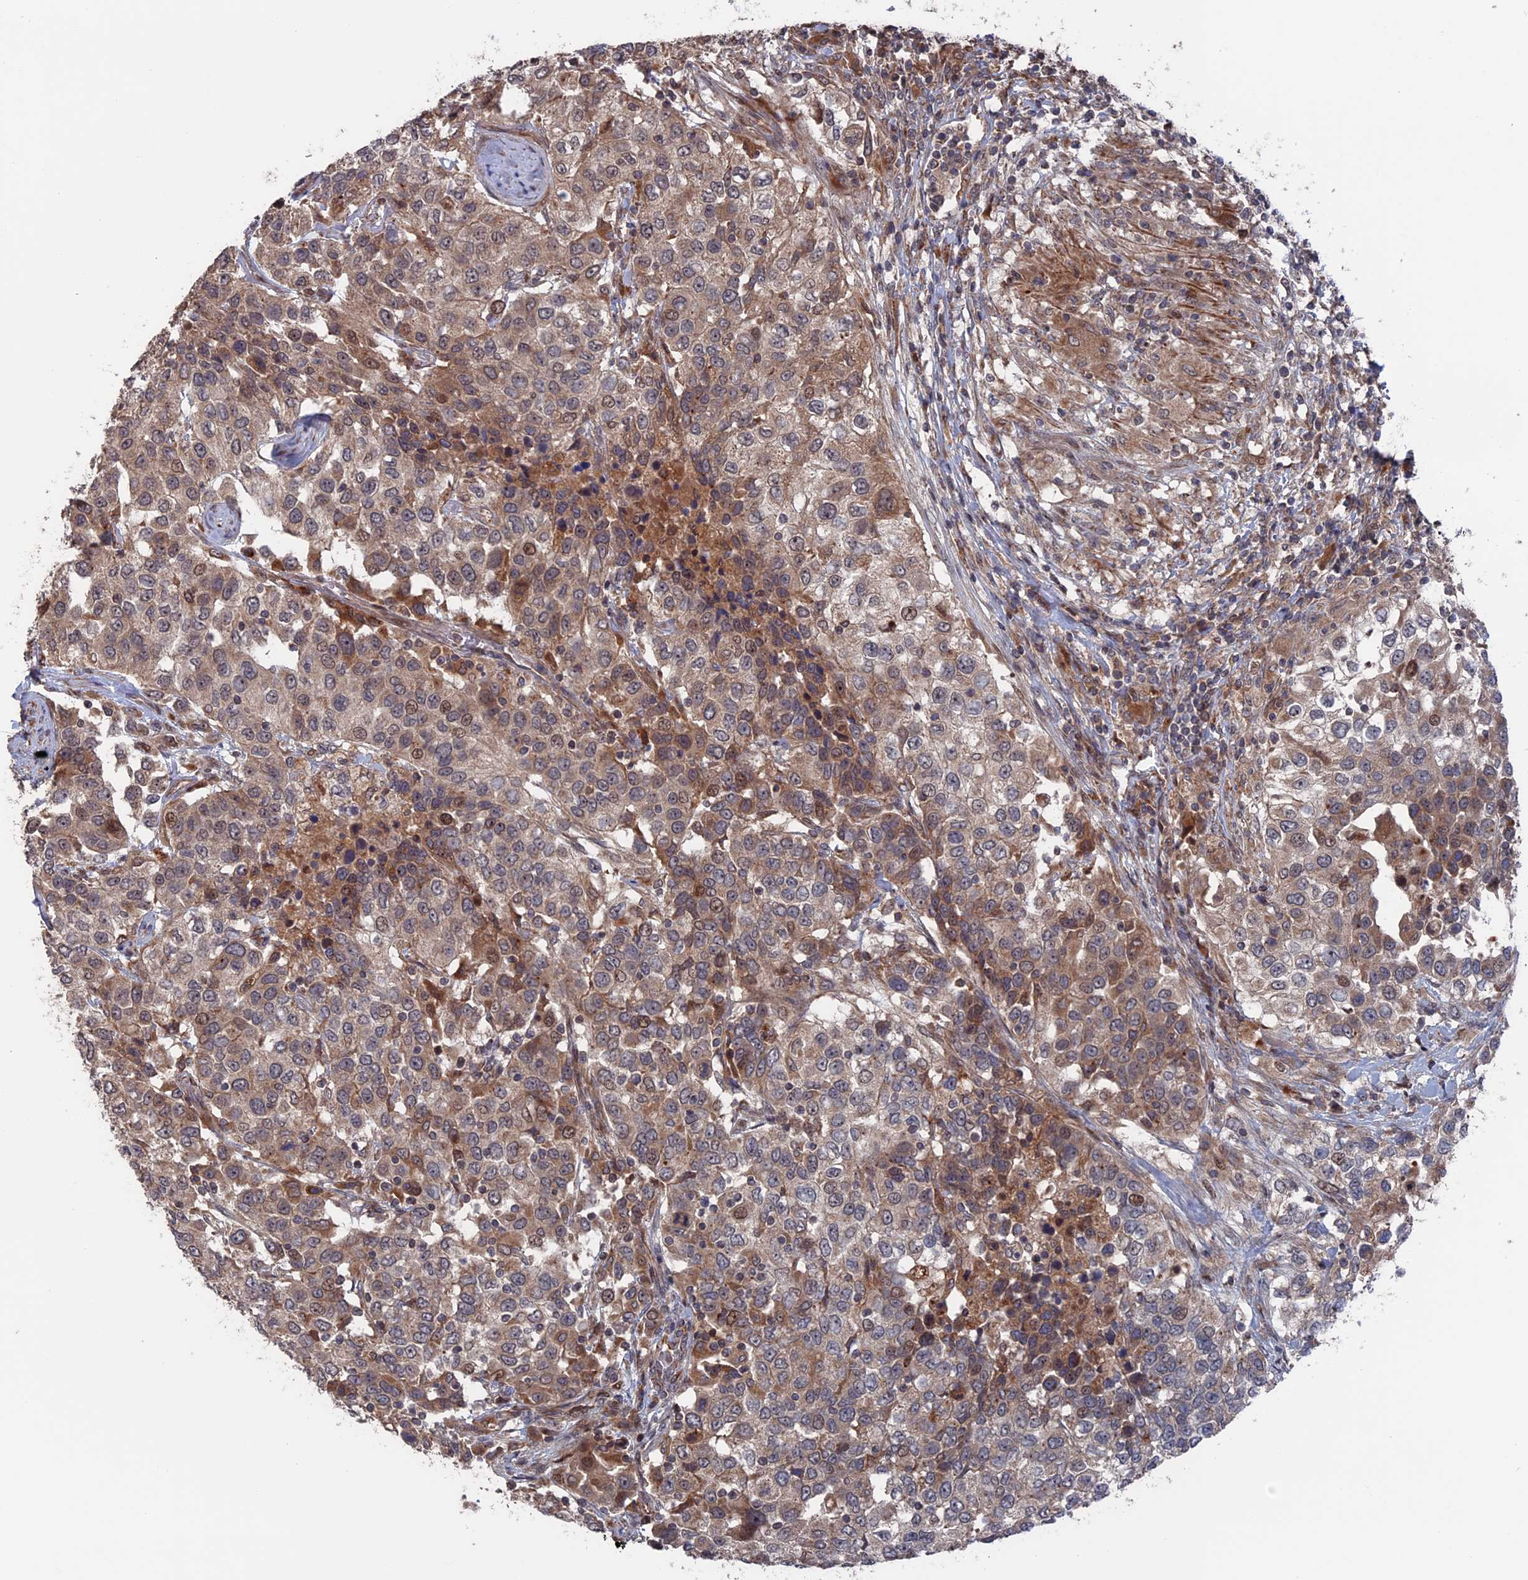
{"staining": {"intensity": "moderate", "quantity": ">75%", "location": "cytoplasmic/membranous"}, "tissue": "urothelial cancer", "cell_type": "Tumor cells", "image_type": "cancer", "snomed": [{"axis": "morphology", "description": "Urothelial carcinoma, High grade"}, {"axis": "topography", "description": "Urinary bladder"}], "caption": "A brown stain highlights moderate cytoplasmic/membranous staining of a protein in human urothelial cancer tumor cells.", "gene": "PLA2G15", "patient": {"sex": "female", "age": 80}}